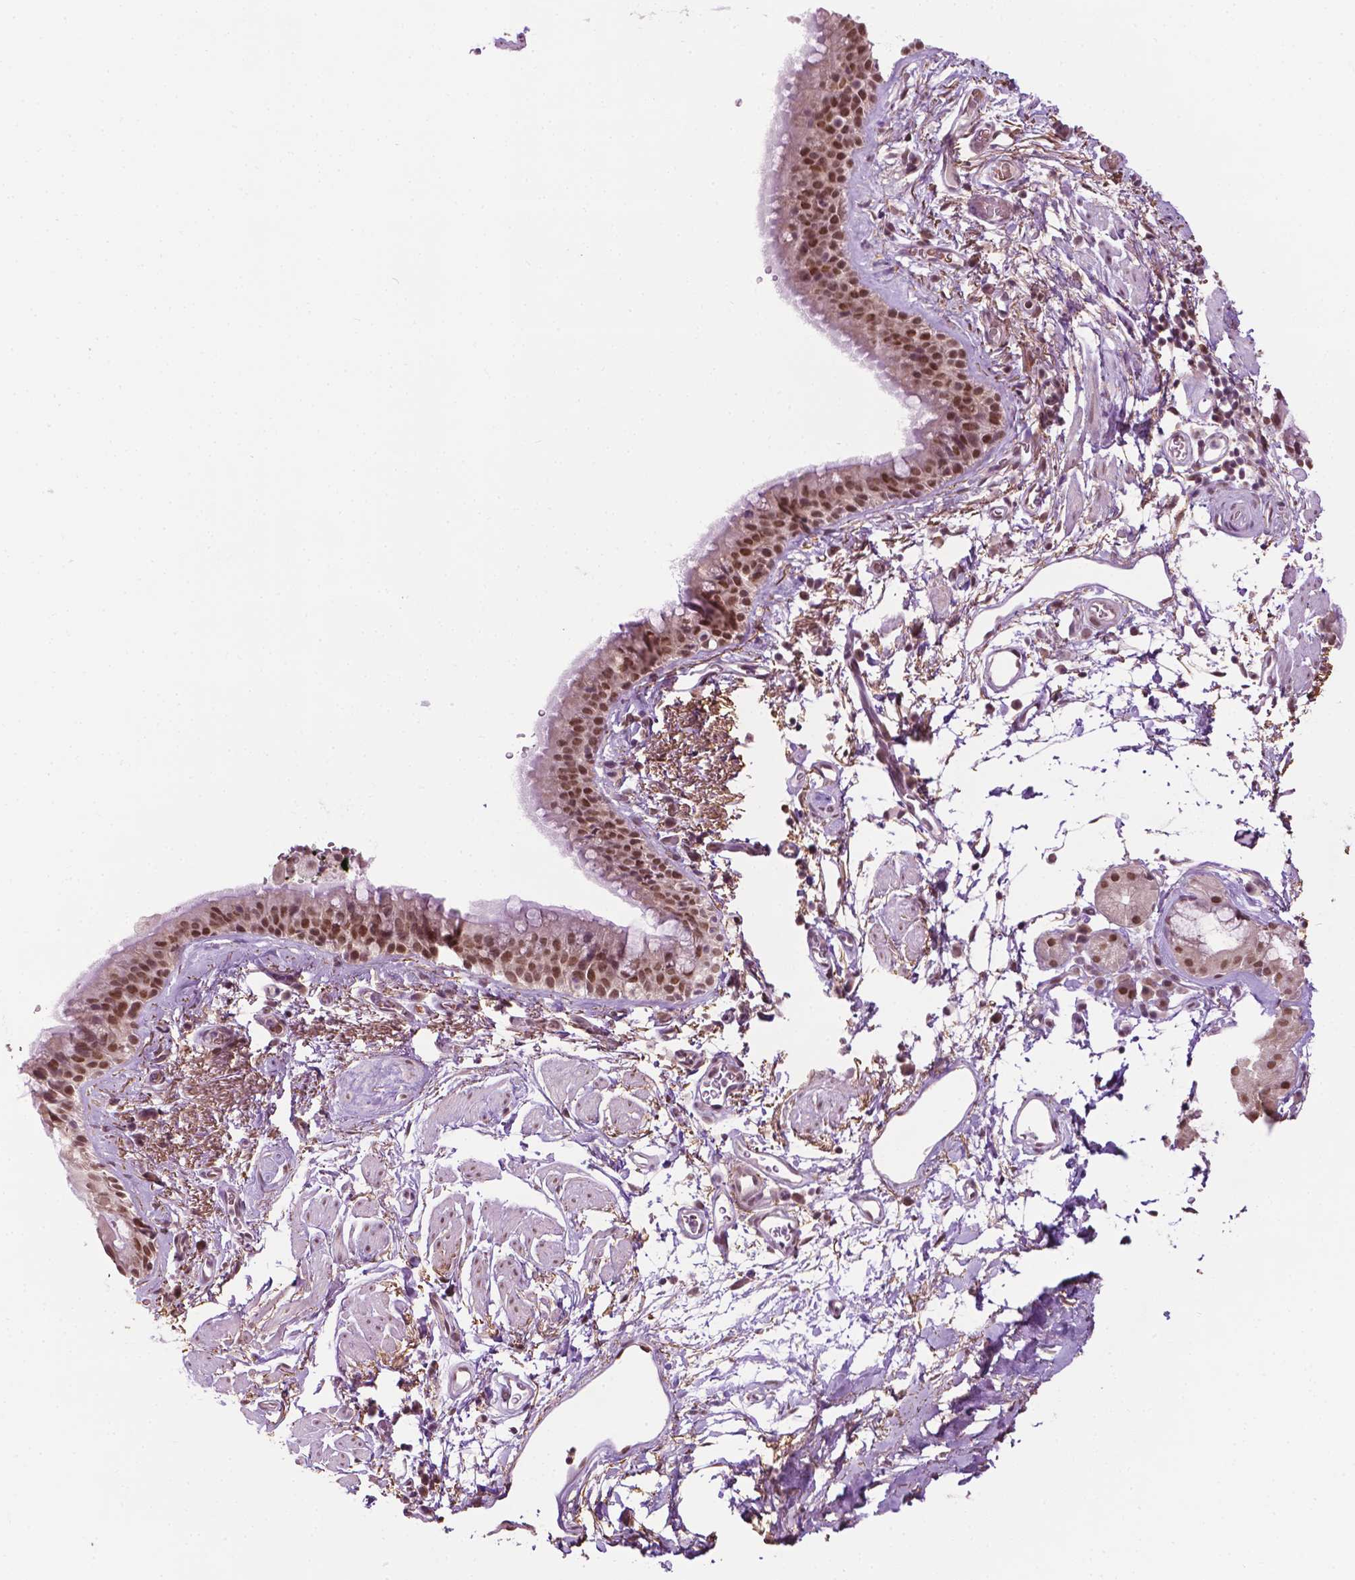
{"staining": {"intensity": "strong", "quantity": "25%-75%", "location": "nuclear"}, "tissue": "bronchus", "cell_type": "Respiratory epithelial cells", "image_type": "normal", "snomed": [{"axis": "morphology", "description": "Normal tissue, NOS"}, {"axis": "topography", "description": "Cartilage tissue"}, {"axis": "topography", "description": "Bronchus"}], "caption": "Protein positivity by immunohistochemistry demonstrates strong nuclear staining in approximately 25%-75% of respiratory epithelial cells in normal bronchus. (DAB = brown stain, brightfield microscopy at high magnification).", "gene": "UBQLN4", "patient": {"sex": "male", "age": 58}}